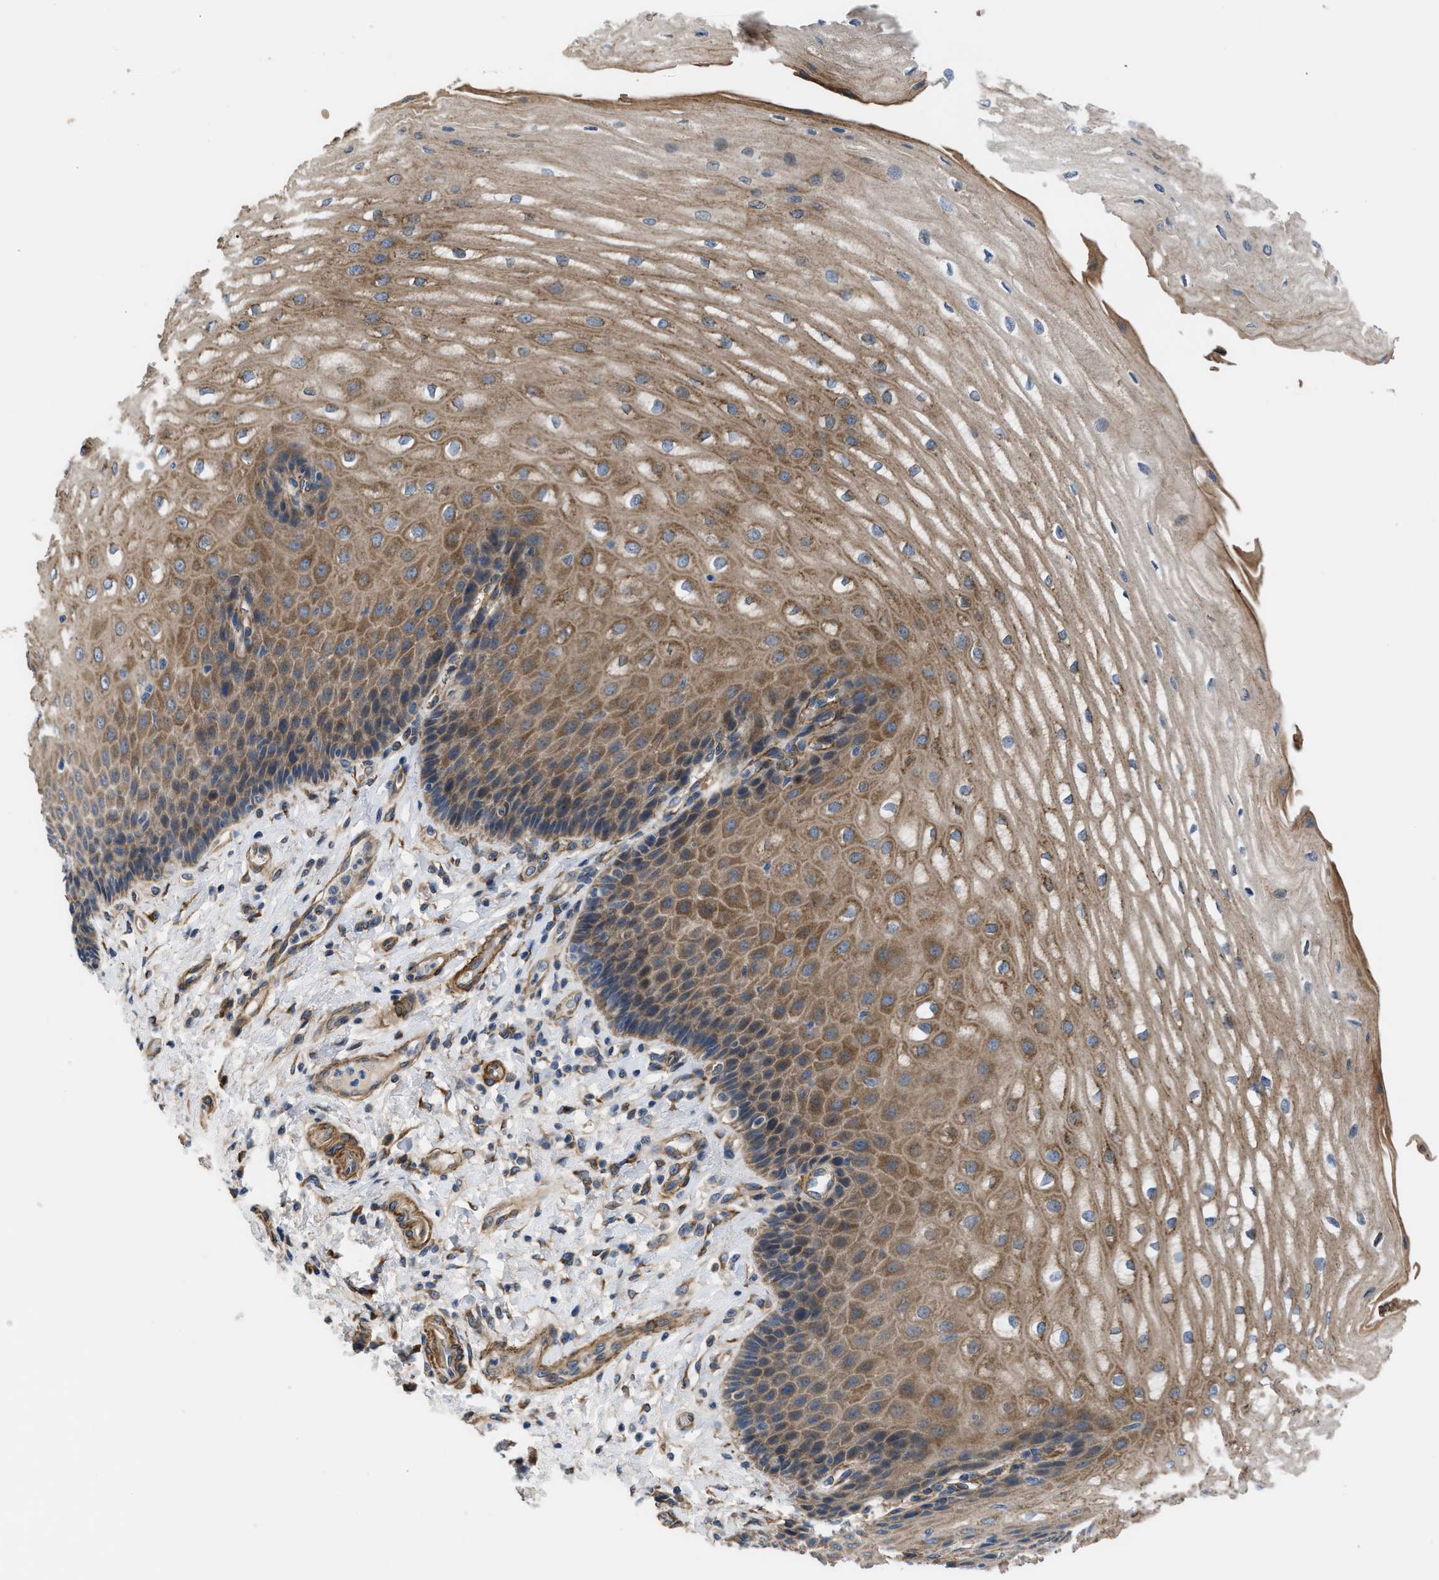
{"staining": {"intensity": "moderate", "quantity": ">75%", "location": "cytoplasmic/membranous"}, "tissue": "esophagus", "cell_type": "Squamous epithelial cells", "image_type": "normal", "snomed": [{"axis": "morphology", "description": "Normal tissue, NOS"}, {"axis": "topography", "description": "Esophagus"}], "caption": "Immunohistochemical staining of normal human esophagus displays >75% levels of moderate cytoplasmic/membranous protein positivity in about >75% of squamous epithelial cells.", "gene": "MYO10", "patient": {"sex": "male", "age": 54}}